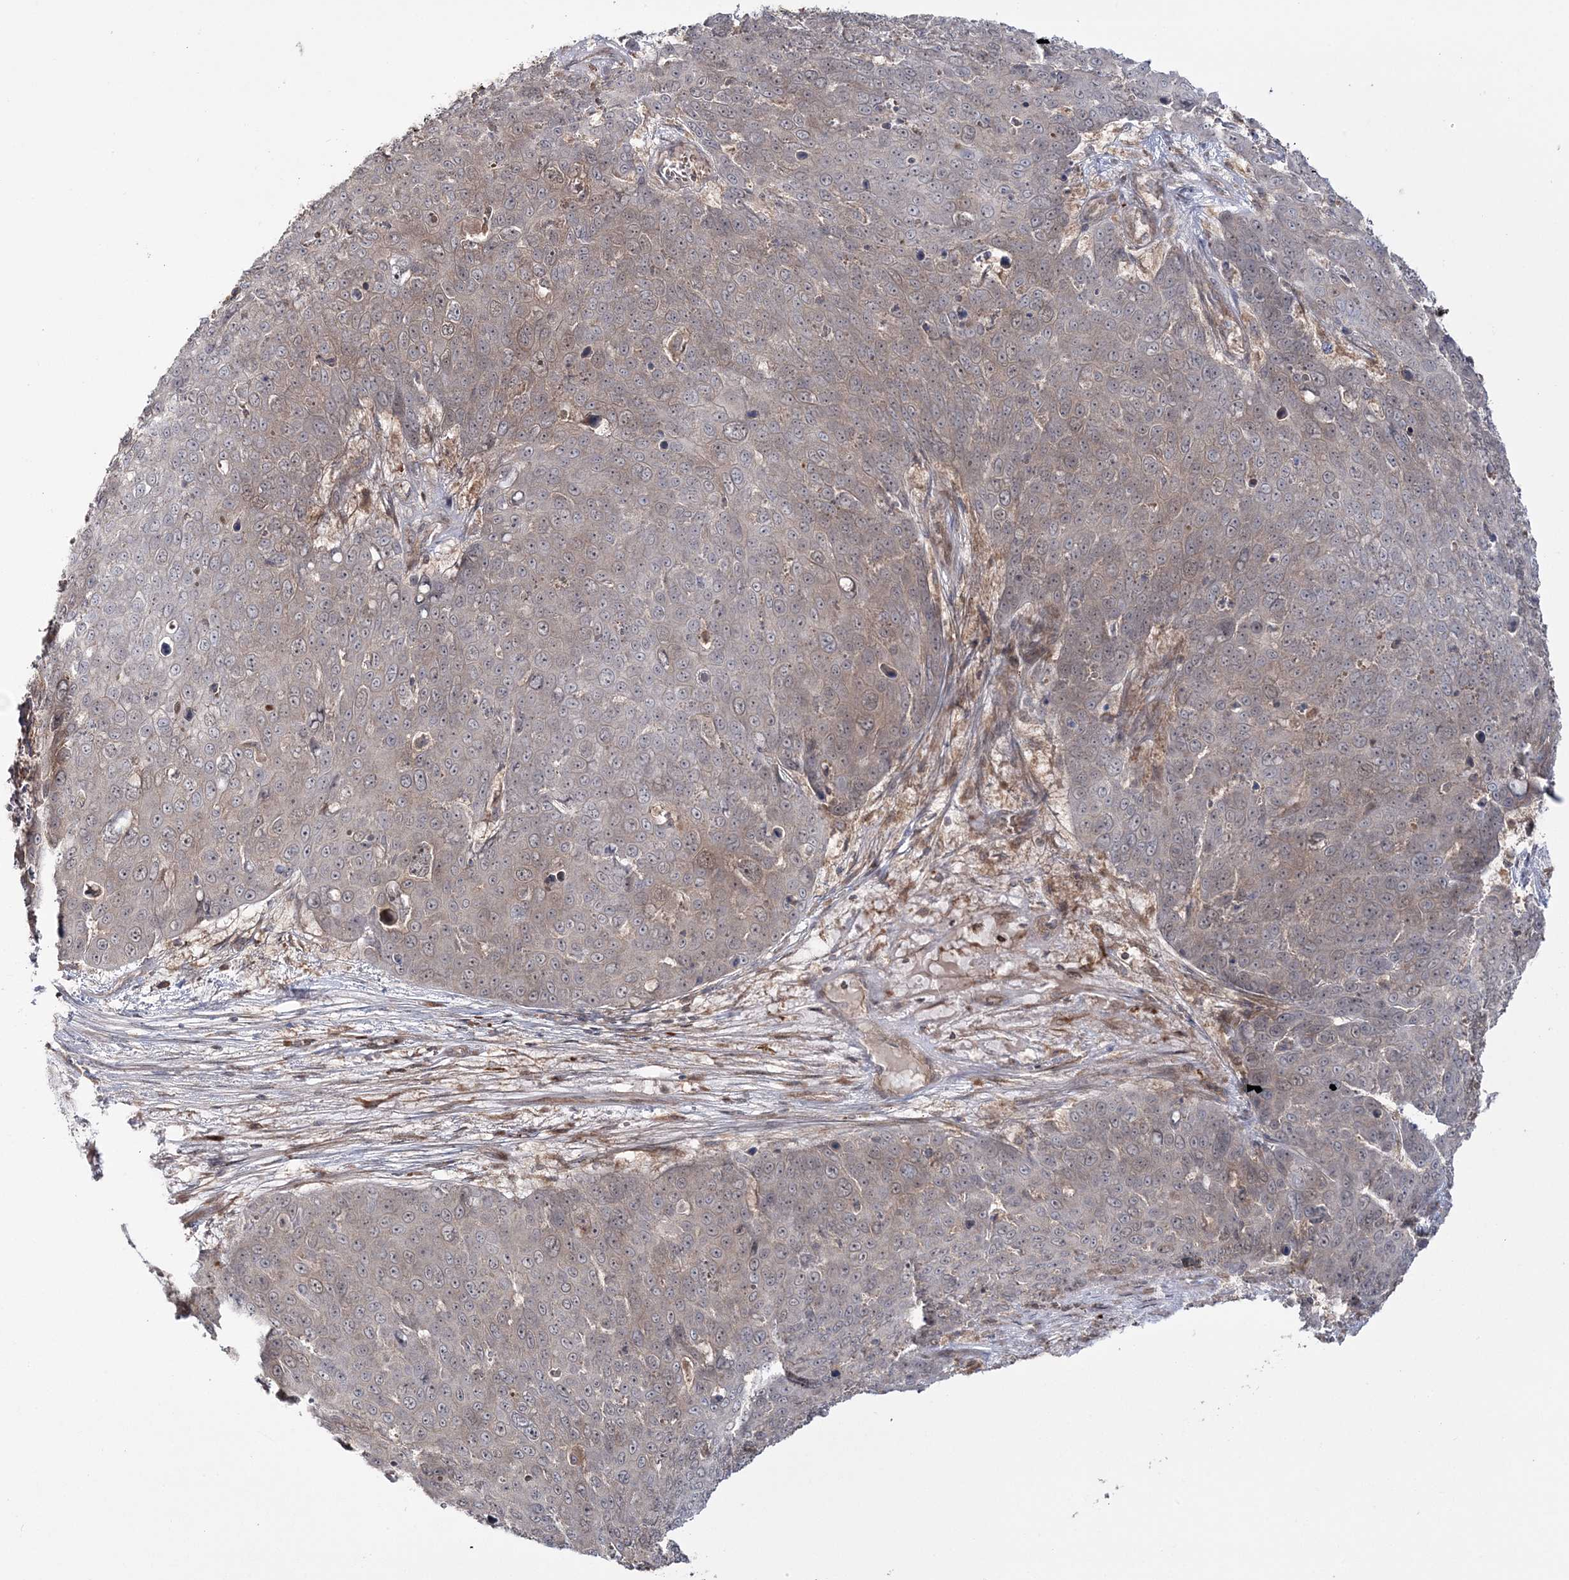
{"staining": {"intensity": "weak", "quantity": "<25%", "location": "cytoplasmic/membranous"}, "tissue": "skin cancer", "cell_type": "Tumor cells", "image_type": "cancer", "snomed": [{"axis": "morphology", "description": "Squamous cell carcinoma, NOS"}, {"axis": "topography", "description": "Skin"}], "caption": "An immunohistochemistry photomicrograph of skin cancer is shown. There is no staining in tumor cells of skin cancer.", "gene": "MOCS2", "patient": {"sex": "male", "age": 71}}